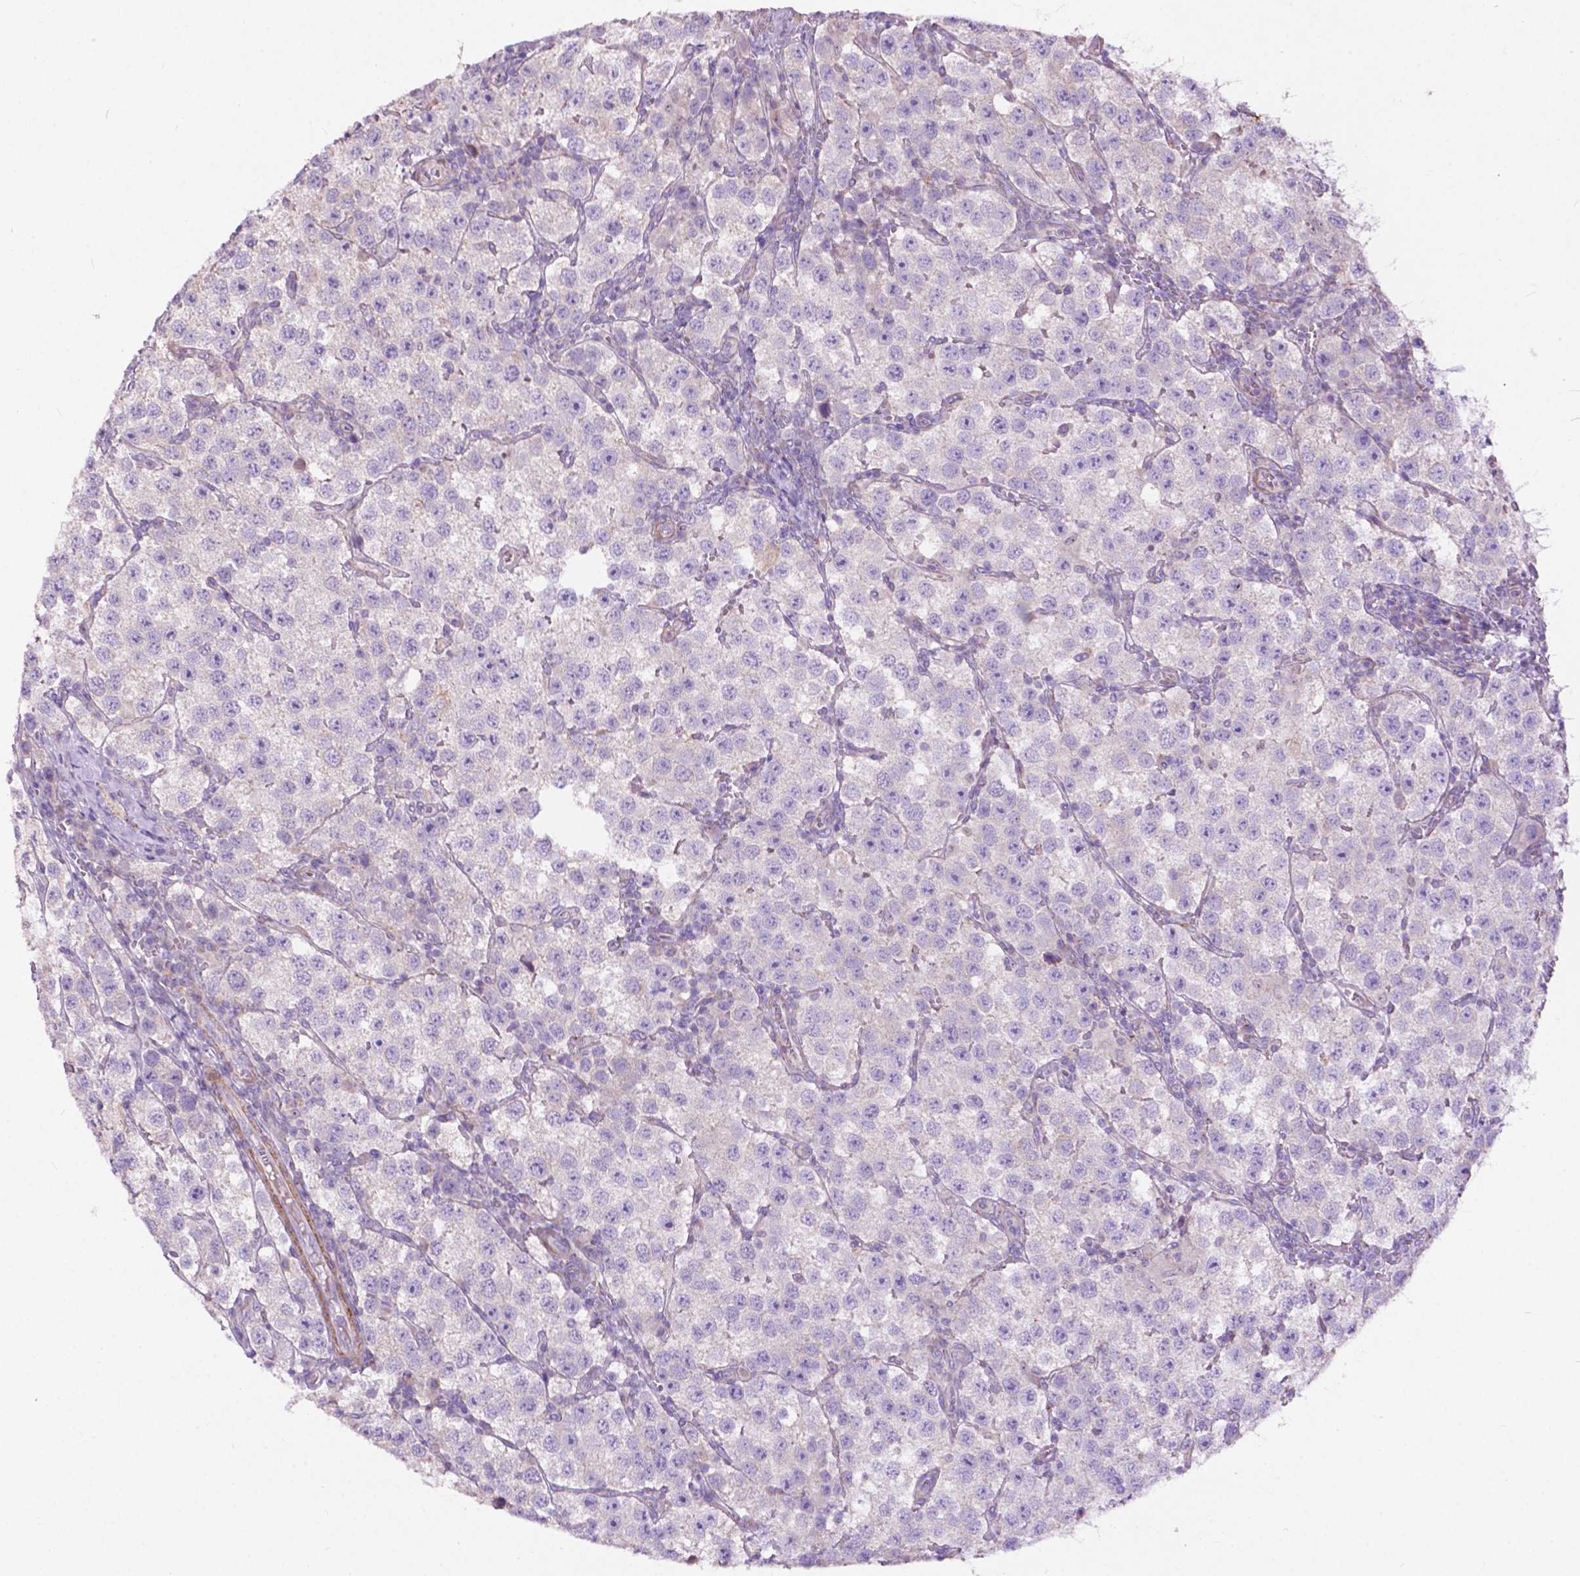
{"staining": {"intensity": "negative", "quantity": "none", "location": "none"}, "tissue": "testis cancer", "cell_type": "Tumor cells", "image_type": "cancer", "snomed": [{"axis": "morphology", "description": "Seminoma, NOS"}, {"axis": "topography", "description": "Testis"}], "caption": "Tumor cells show no significant protein expression in seminoma (testis). (DAB (3,3'-diaminobenzidine) immunohistochemistry (IHC), high magnification).", "gene": "THEGL", "patient": {"sex": "male", "age": 37}}